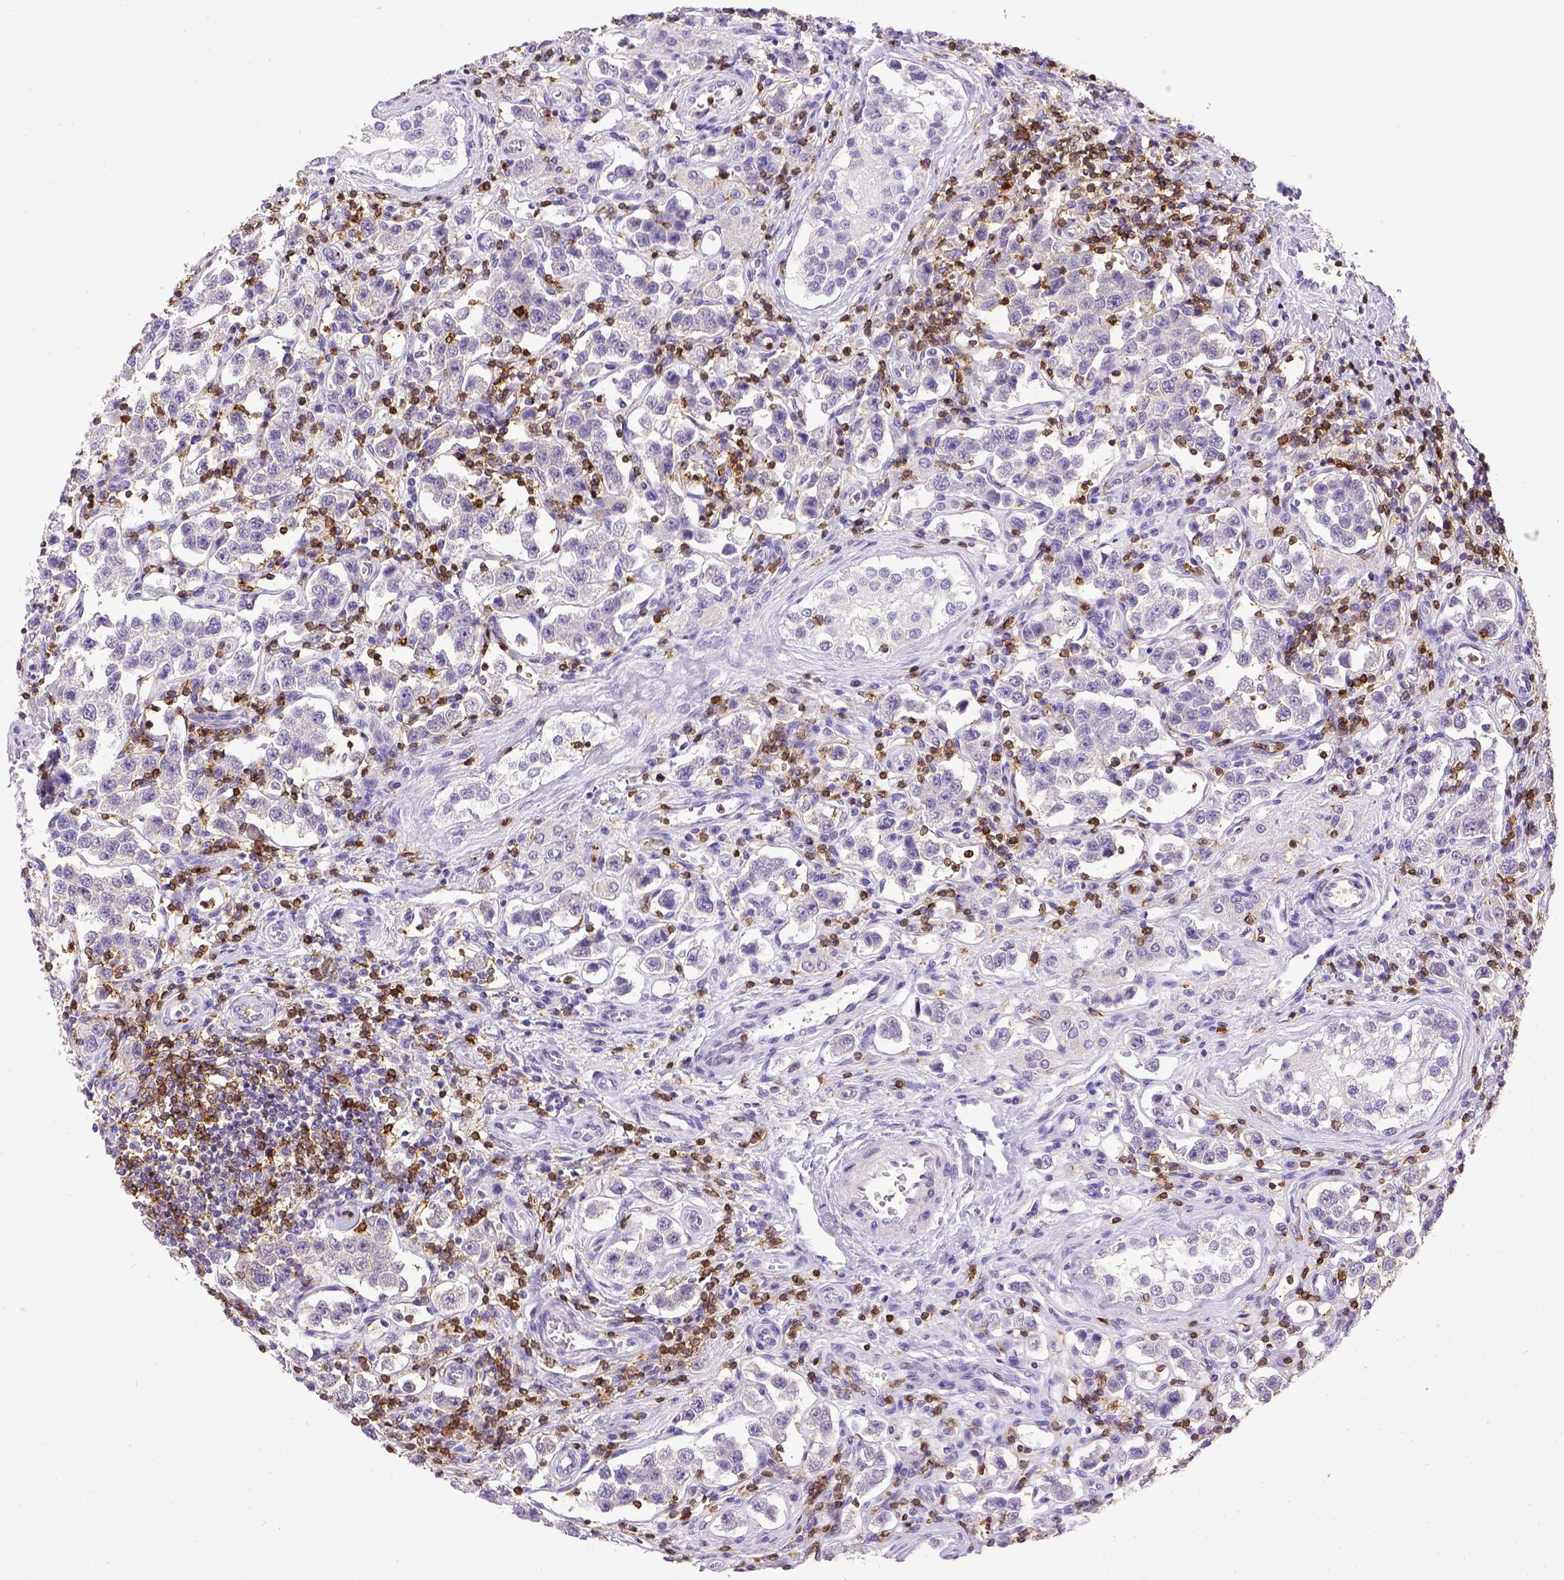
{"staining": {"intensity": "negative", "quantity": "none", "location": "none"}, "tissue": "testis cancer", "cell_type": "Tumor cells", "image_type": "cancer", "snomed": [{"axis": "morphology", "description": "Seminoma, NOS"}, {"axis": "topography", "description": "Testis"}], "caption": "The micrograph demonstrates no staining of tumor cells in seminoma (testis).", "gene": "CD3E", "patient": {"sex": "male", "age": 37}}